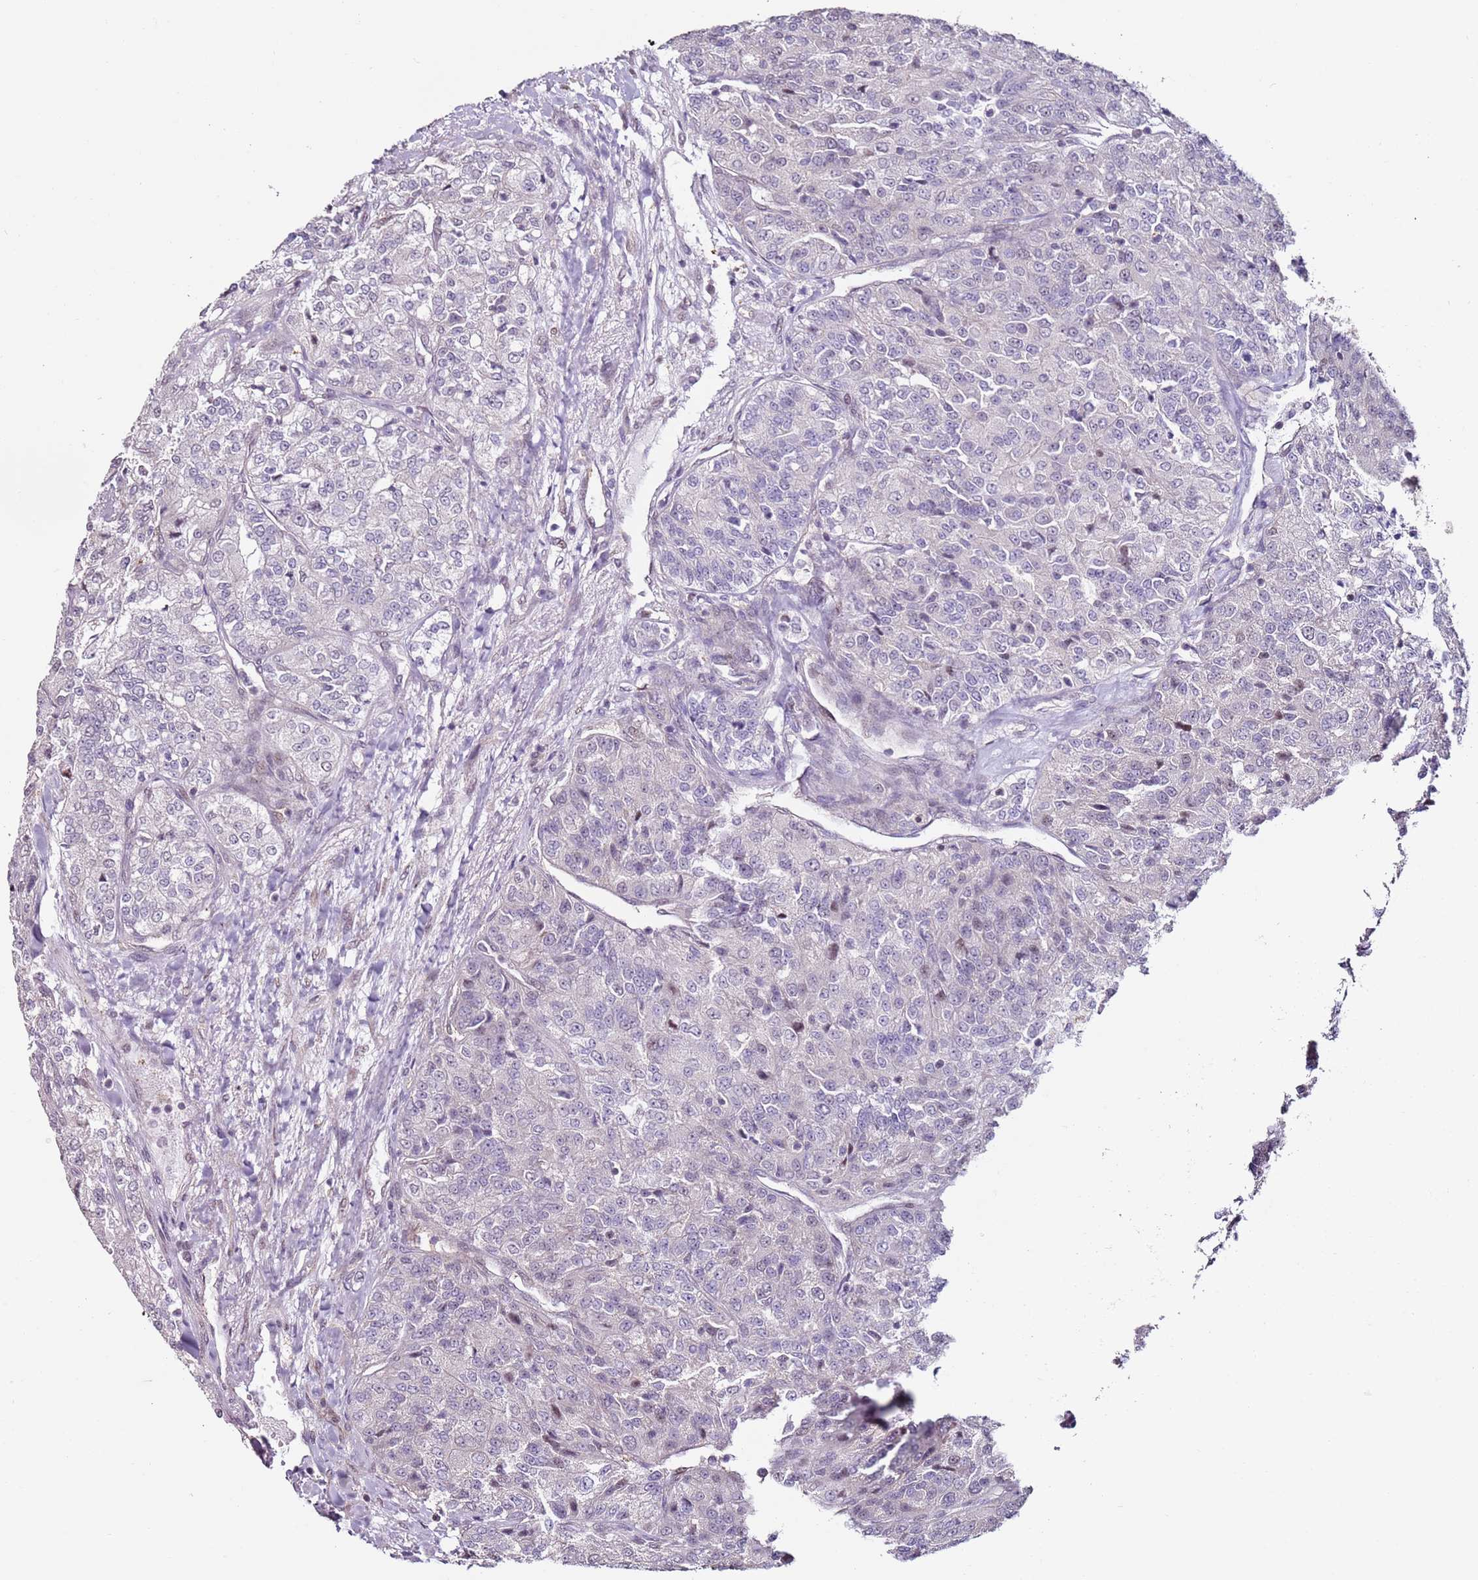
{"staining": {"intensity": "negative", "quantity": "none", "location": "none"}, "tissue": "renal cancer", "cell_type": "Tumor cells", "image_type": "cancer", "snomed": [{"axis": "morphology", "description": "Adenocarcinoma, NOS"}, {"axis": "topography", "description": "Kidney"}], "caption": "Micrograph shows no significant protein staining in tumor cells of renal cancer.", "gene": "PSMD4", "patient": {"sex": "female", "age": 63}}